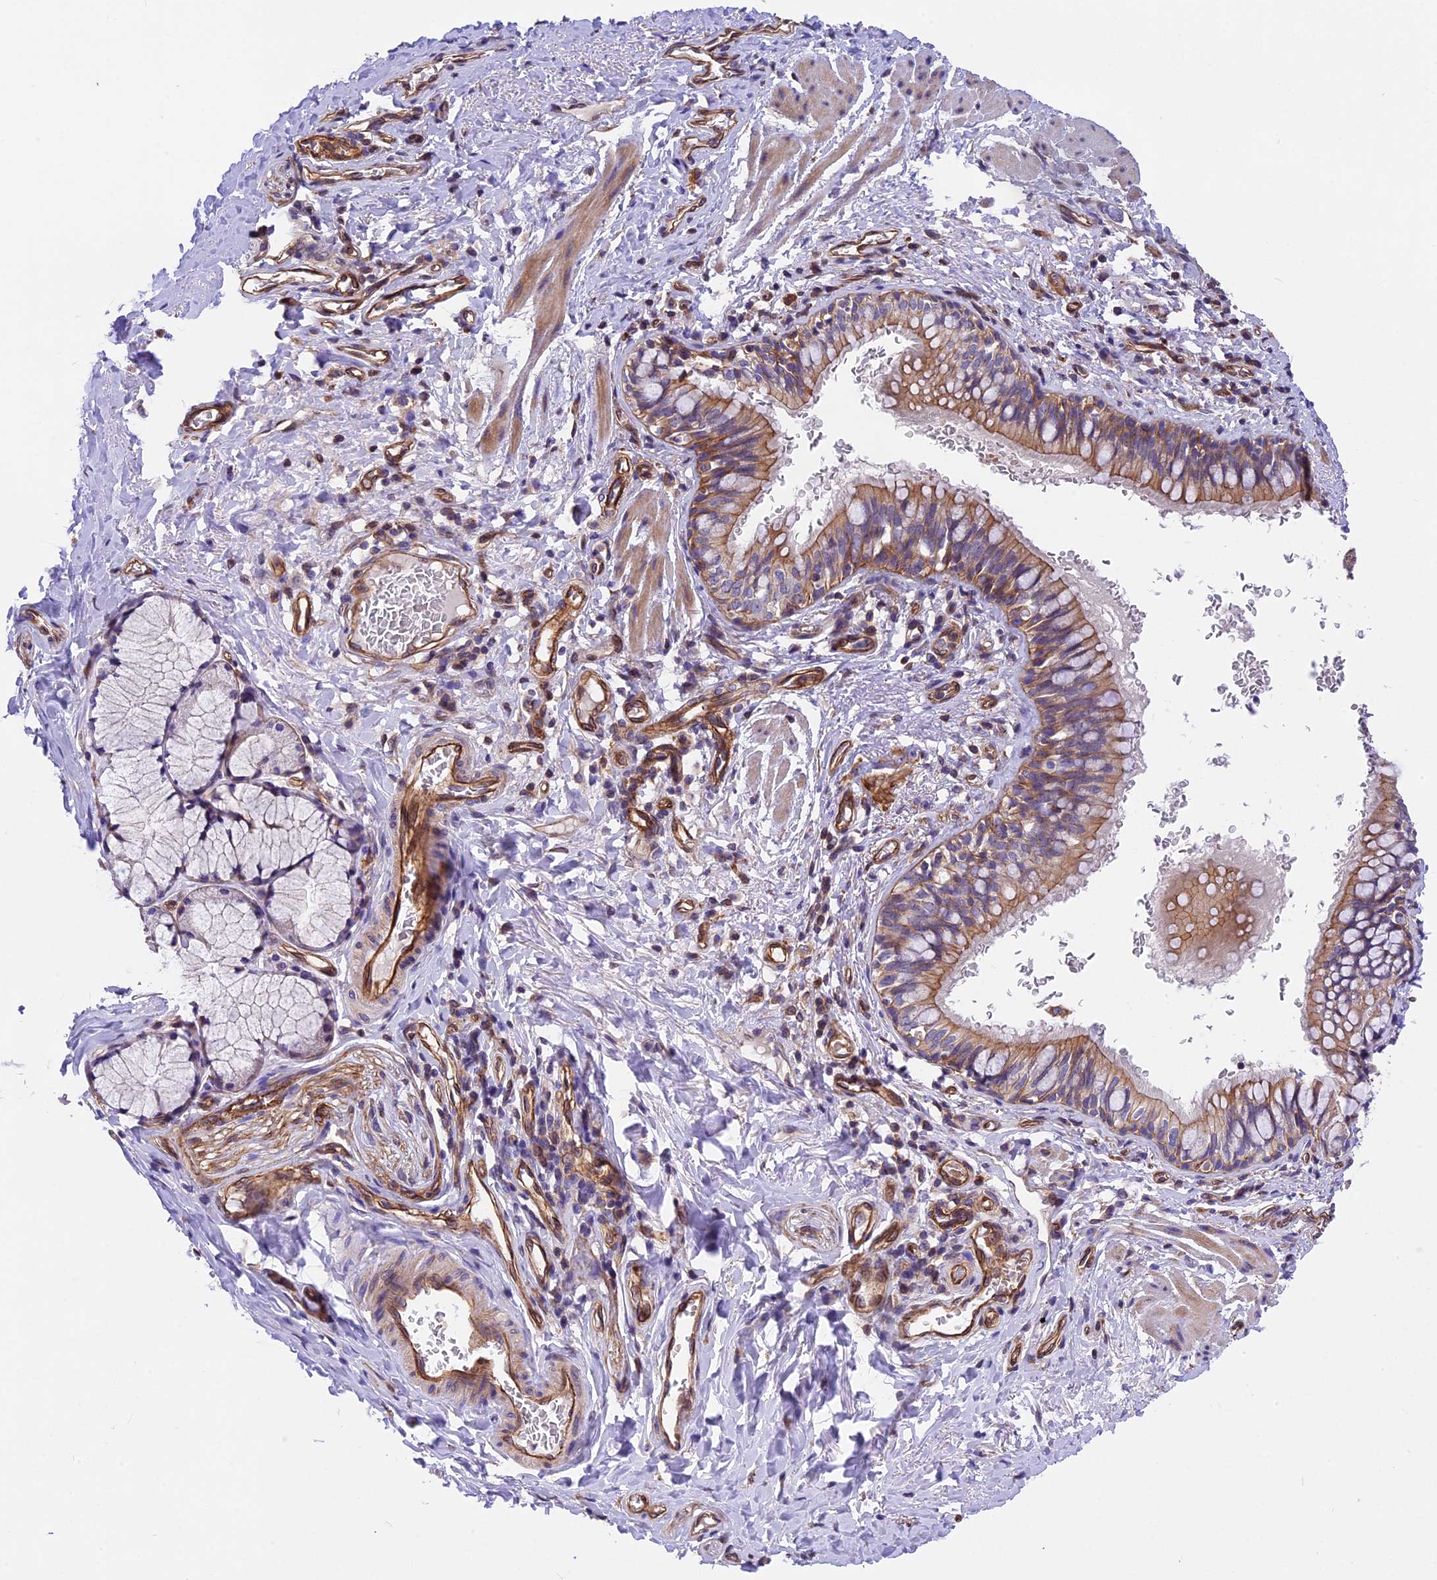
{"staining": {"intensity": "moderate", "quantity": ">75%", "location": "cytoplasmic/membranous"}, "tissue": "bronchus", "cell_type": "Respiratory epithelial cells", "image_type": "normal", "snomed": [{"axis": "morphology", "description": "Normal tissue, NOS"}, {"axis": "topography", "description": "Cartilage tissue"}, {"axis": "topography", "description": "Bronchus"}], "caption": "The histopathology image reveals staining of benign bronchus, revealing moderate cytoplasmic/membranous protein positivity (brown color) within respiratory epithelial cells. The protein is stained brown, and the nuclei are stained in blue (DAB IHC with brightfield microscopy, high magnification).", "gene": "MED20", "patient": {"sex": "female", "age": 36}}